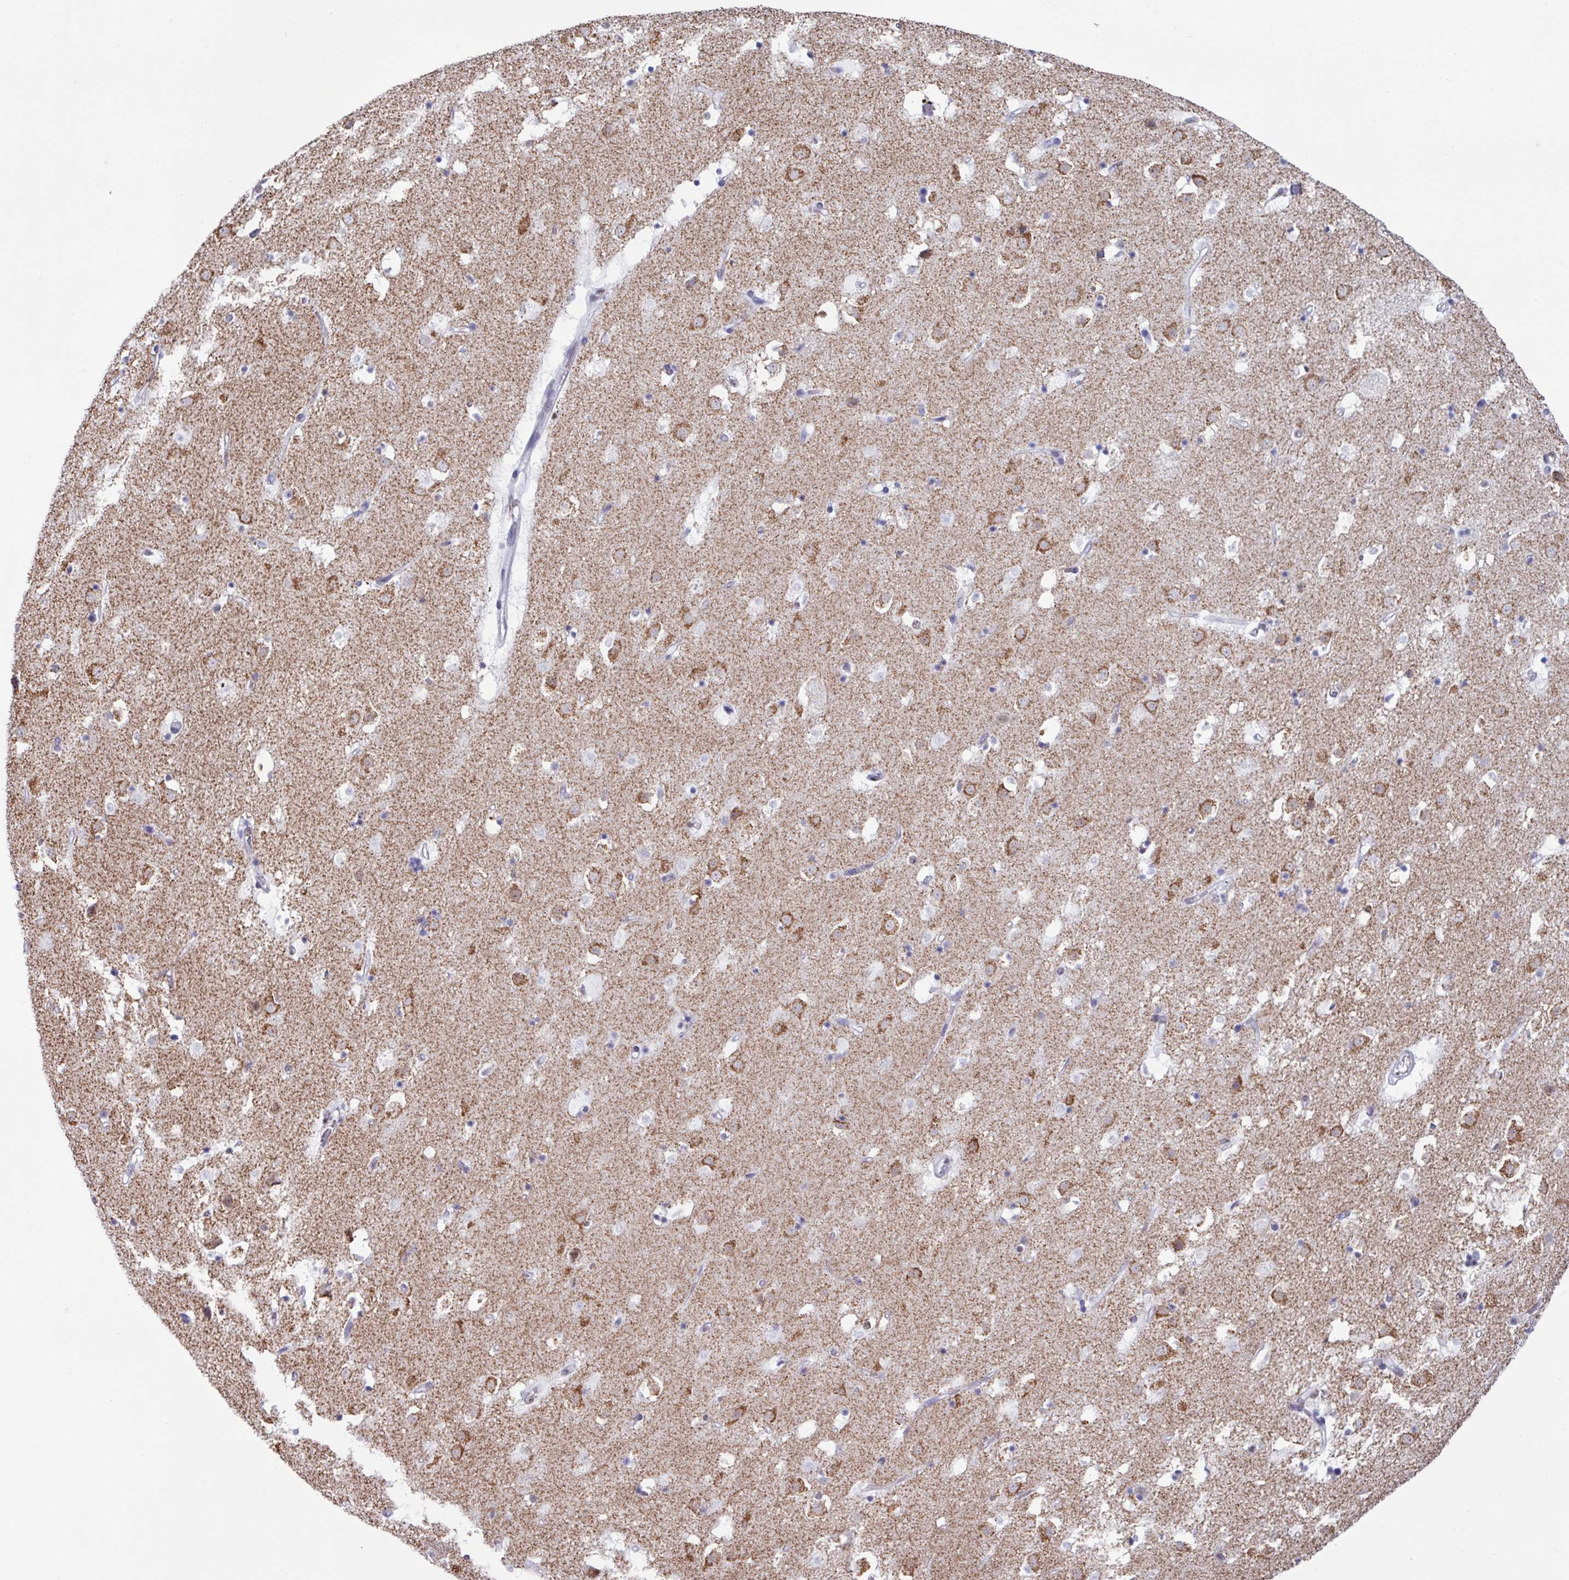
{"staining": {"intensity": "negative", "quantity": "none", "location": "none"}, "tissue": "caudate", "cell_type": "Glial cells", "image_type": "normal", "snomed": [{"axis": "morphology", "description": "Normal tissue, NOS"}, {"axis": "topography", "description": "Lateral ventricle wall"}], "caption": "High power microscopy image of an IHC histopathology image of unremarkable caudate, revealing no significant expression in glial cells.", "gene": "PUF60", "patient": {"sex": "male", "age": 58}}